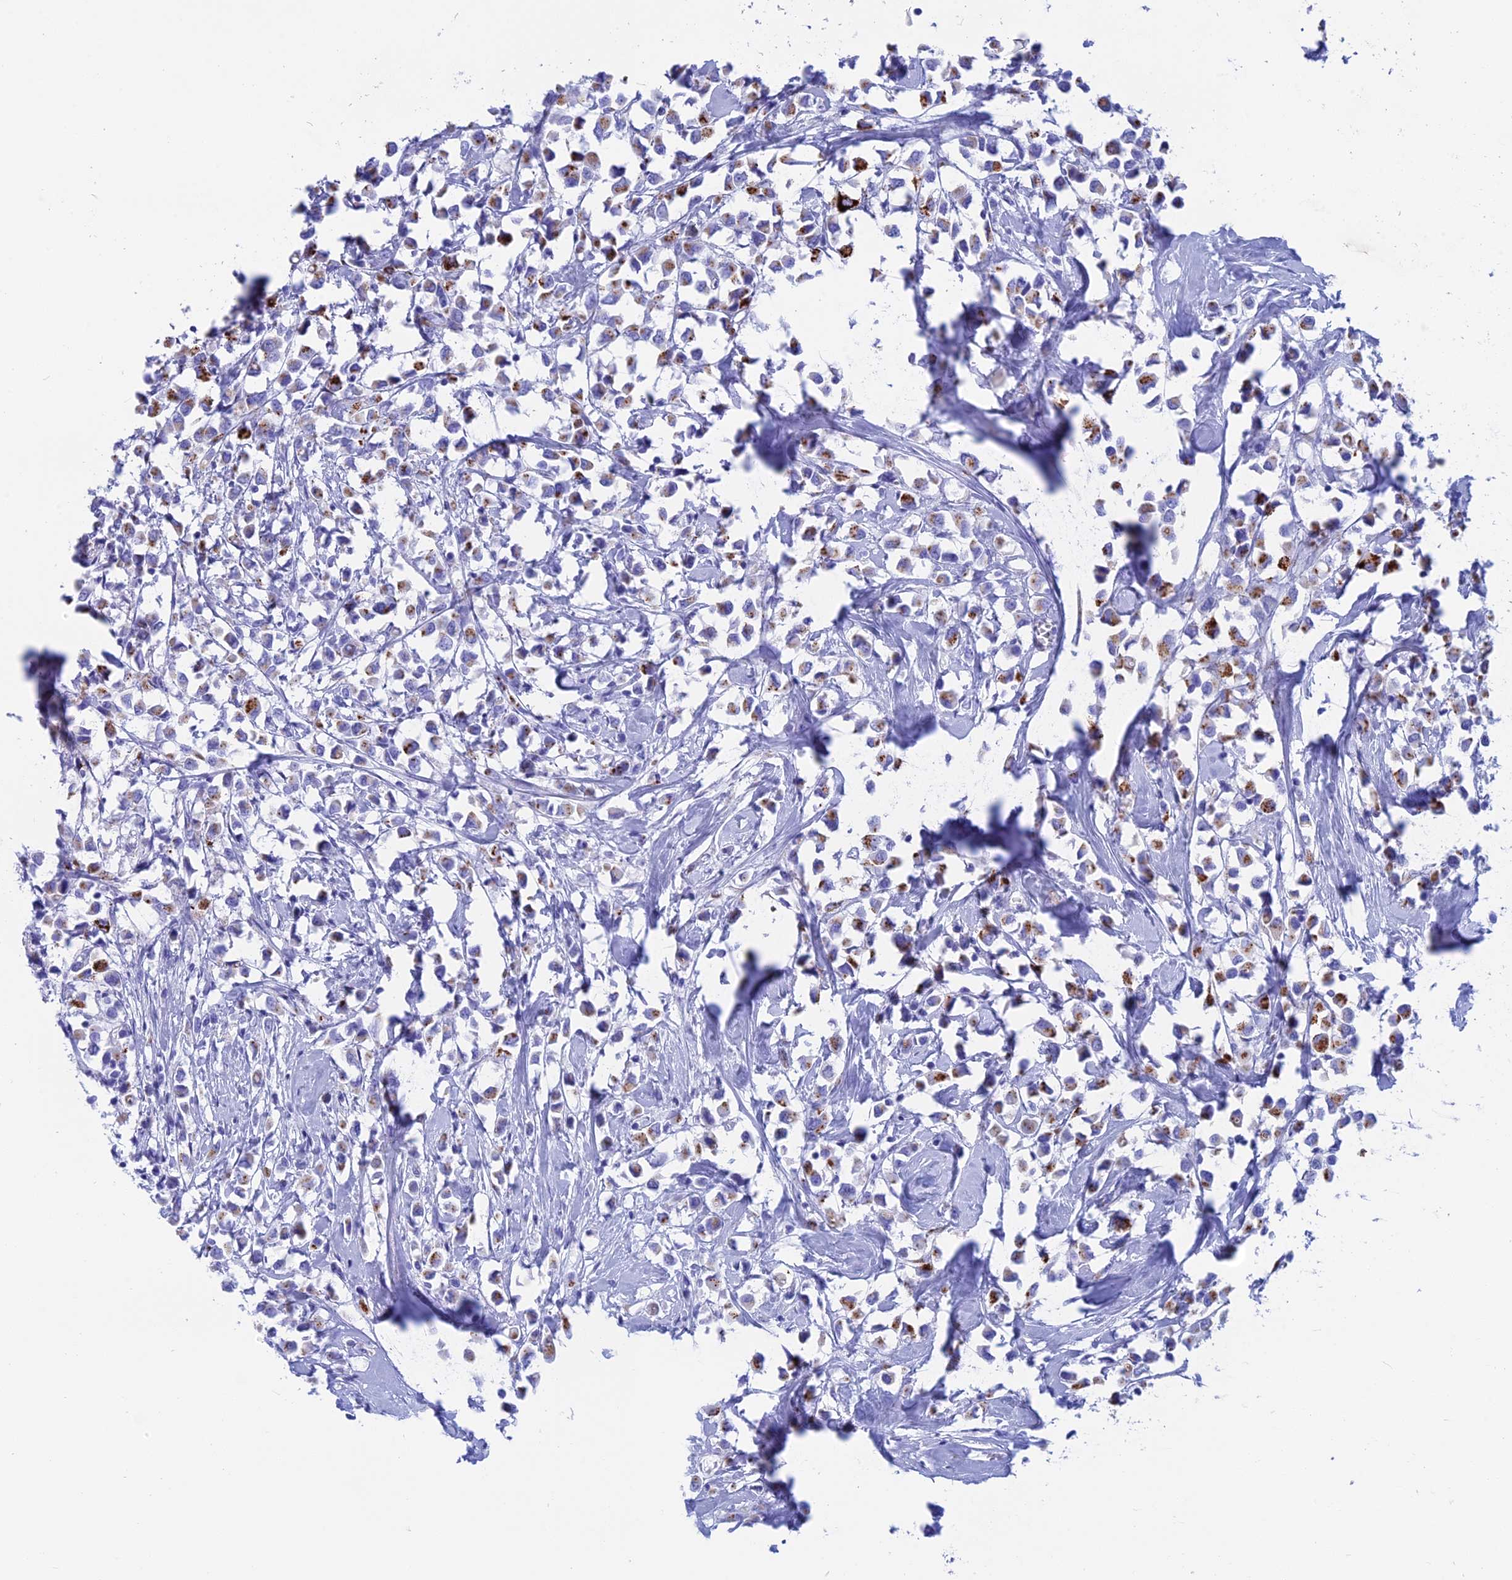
{"staining": {"intensity": "moderate", "quantity": "25%-75%", "location": "cytoplasmic/membranous"}, "tissue": "breast cancer", "cell_type": "Tumor cells", "image_type": "cancer", "snomed": [{"axis": "morphology", "description": "Duct carcinoma"}, {"axis": "topography", "description": "Breast"}], "caption": "Human invasive ductal carcinoma (breast) stained with a protein marker reveals moderate staining in tumor cells.", "gene": "ERICH4", "patient": {"sex": "female", "age": 61}}